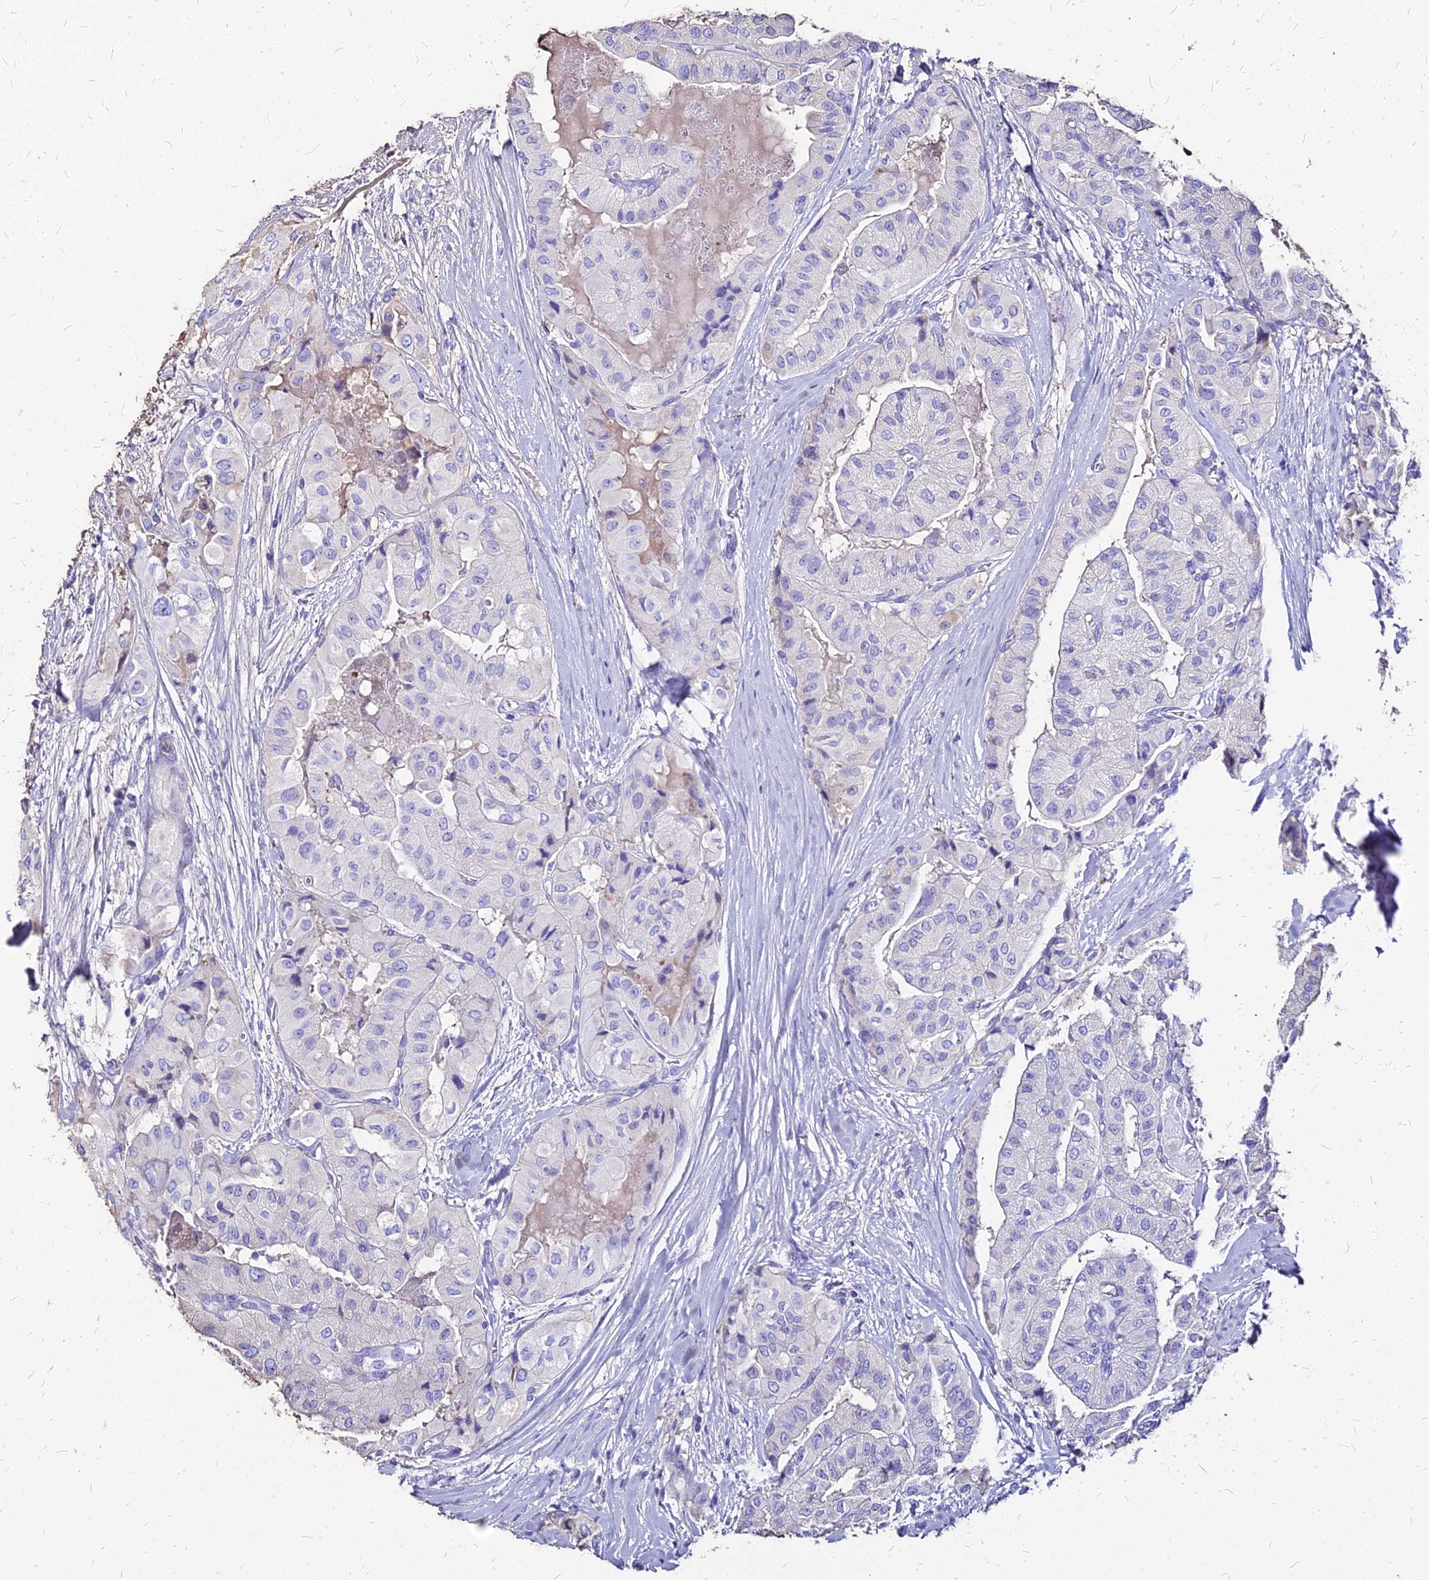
{"staining": {"intensity": "negative", "quantity": "none", "location": "none"}, "tissue": "thyroid cancer", "cell_type": "Tumor cells", "image_type": "cancer", "snomed": [{"axis": "morphology", "description": "Papillary adenocarcinoma, NOS"}, {"axis": "topography", "description": "Thyroid gland"}], "caption": "This is an immunohistochemistry image of human thyroid cancer. There is no expression in tumor cells.", "gene": "NME5", "patient": {"sex": "female", "age": 59}}